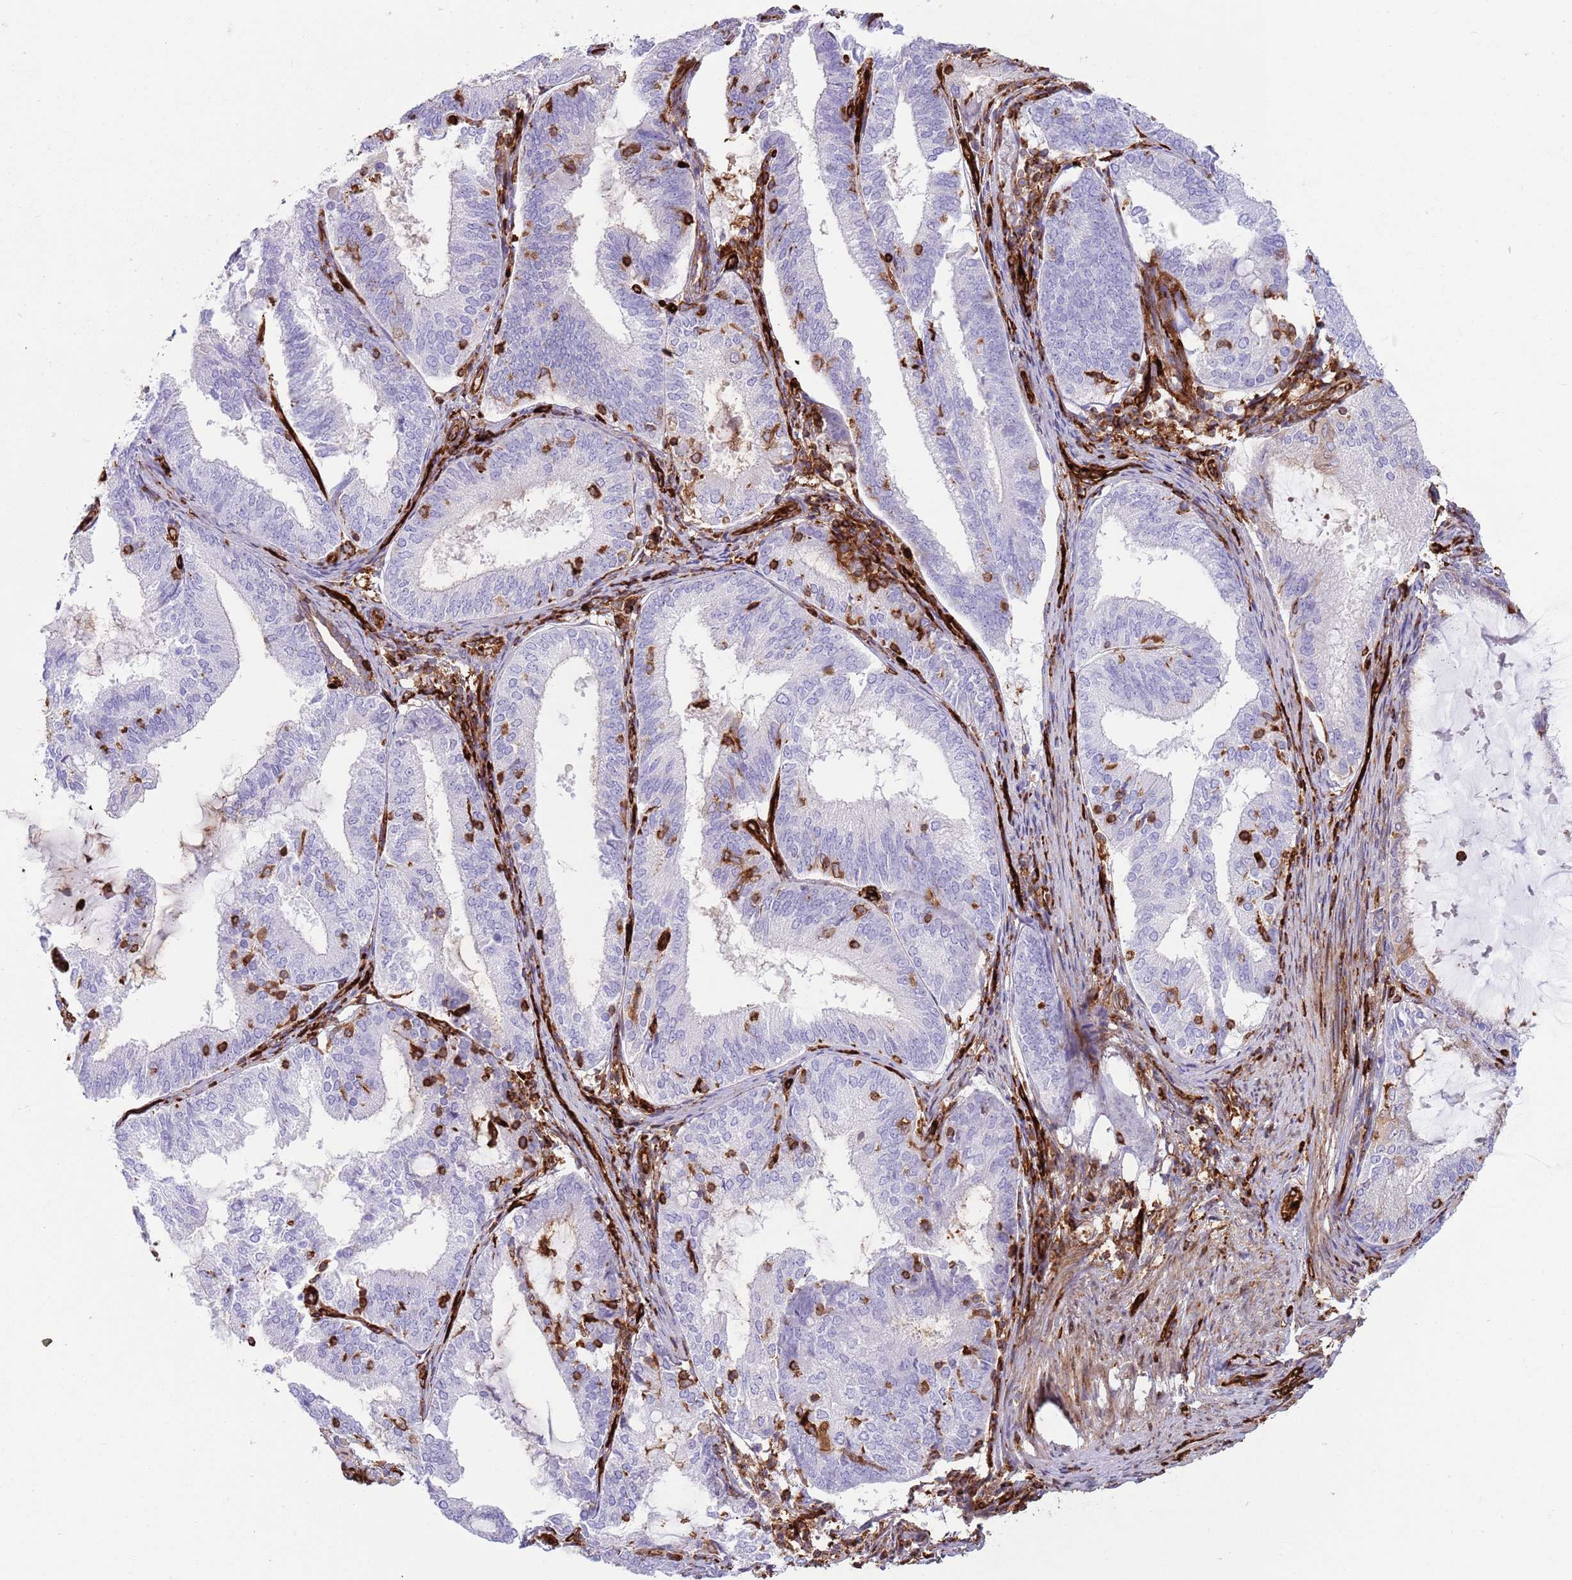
{"staining": {"intensity": "negative", "quantity": "none", "location": "none"}, "tissue": "endometrial cancer", "cell_type": "Tumor cells", "image_type": "cancer", "snomed": [{"axis": "morphology", "description": "Adenocarcinoma, NOS"}, {"axis": "topography", "description": "Endometrium"}], "caption": "IHC image of endometrial adenocarcinoma stained for a protein (brown), which displays no positivity in tumor cells.", "gene": "KBTBD7", "patient": {"sex": "female", "age": 81}}